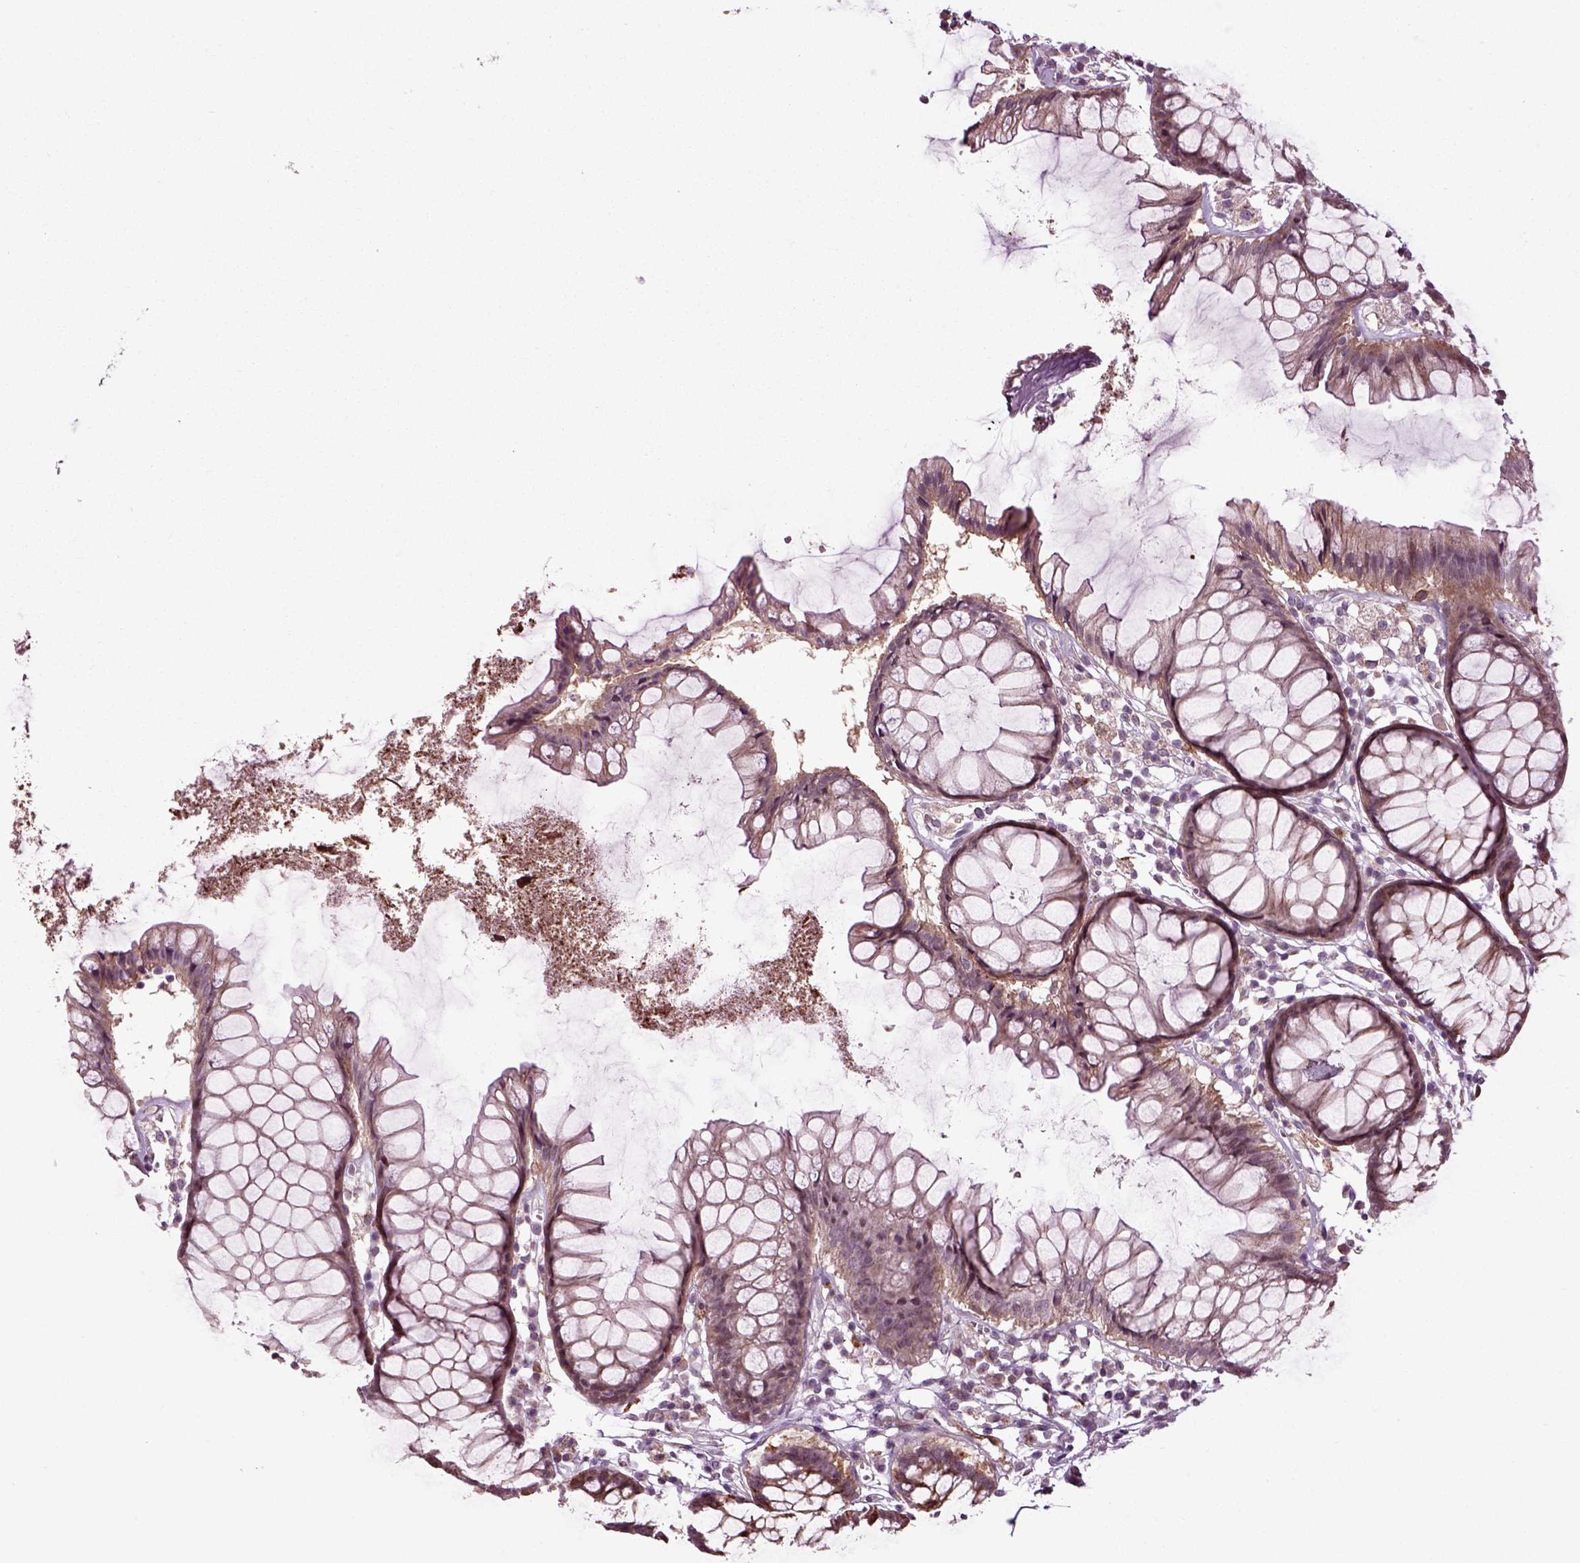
{"staining": {"intensity": "negative", "quantity": "none", "location": "none"}, "tissue": "colon", "cell_type": "Endothelial cells", "image_type": "normal", "snomed": [{"axis": "morphology", "description": "Normal tissue, NOS"}, {"axis": "morphology", "description": "Adenocarcinoma, NOS"}, {"axis": "topography", "description": "Colon"}], "caption": "DAB immunohistochemical staining of benign colon reveals no significant positivity in endothelial cells.", "gene": "KNSTRN", "patient": {"sex": "male", "age": 65}}